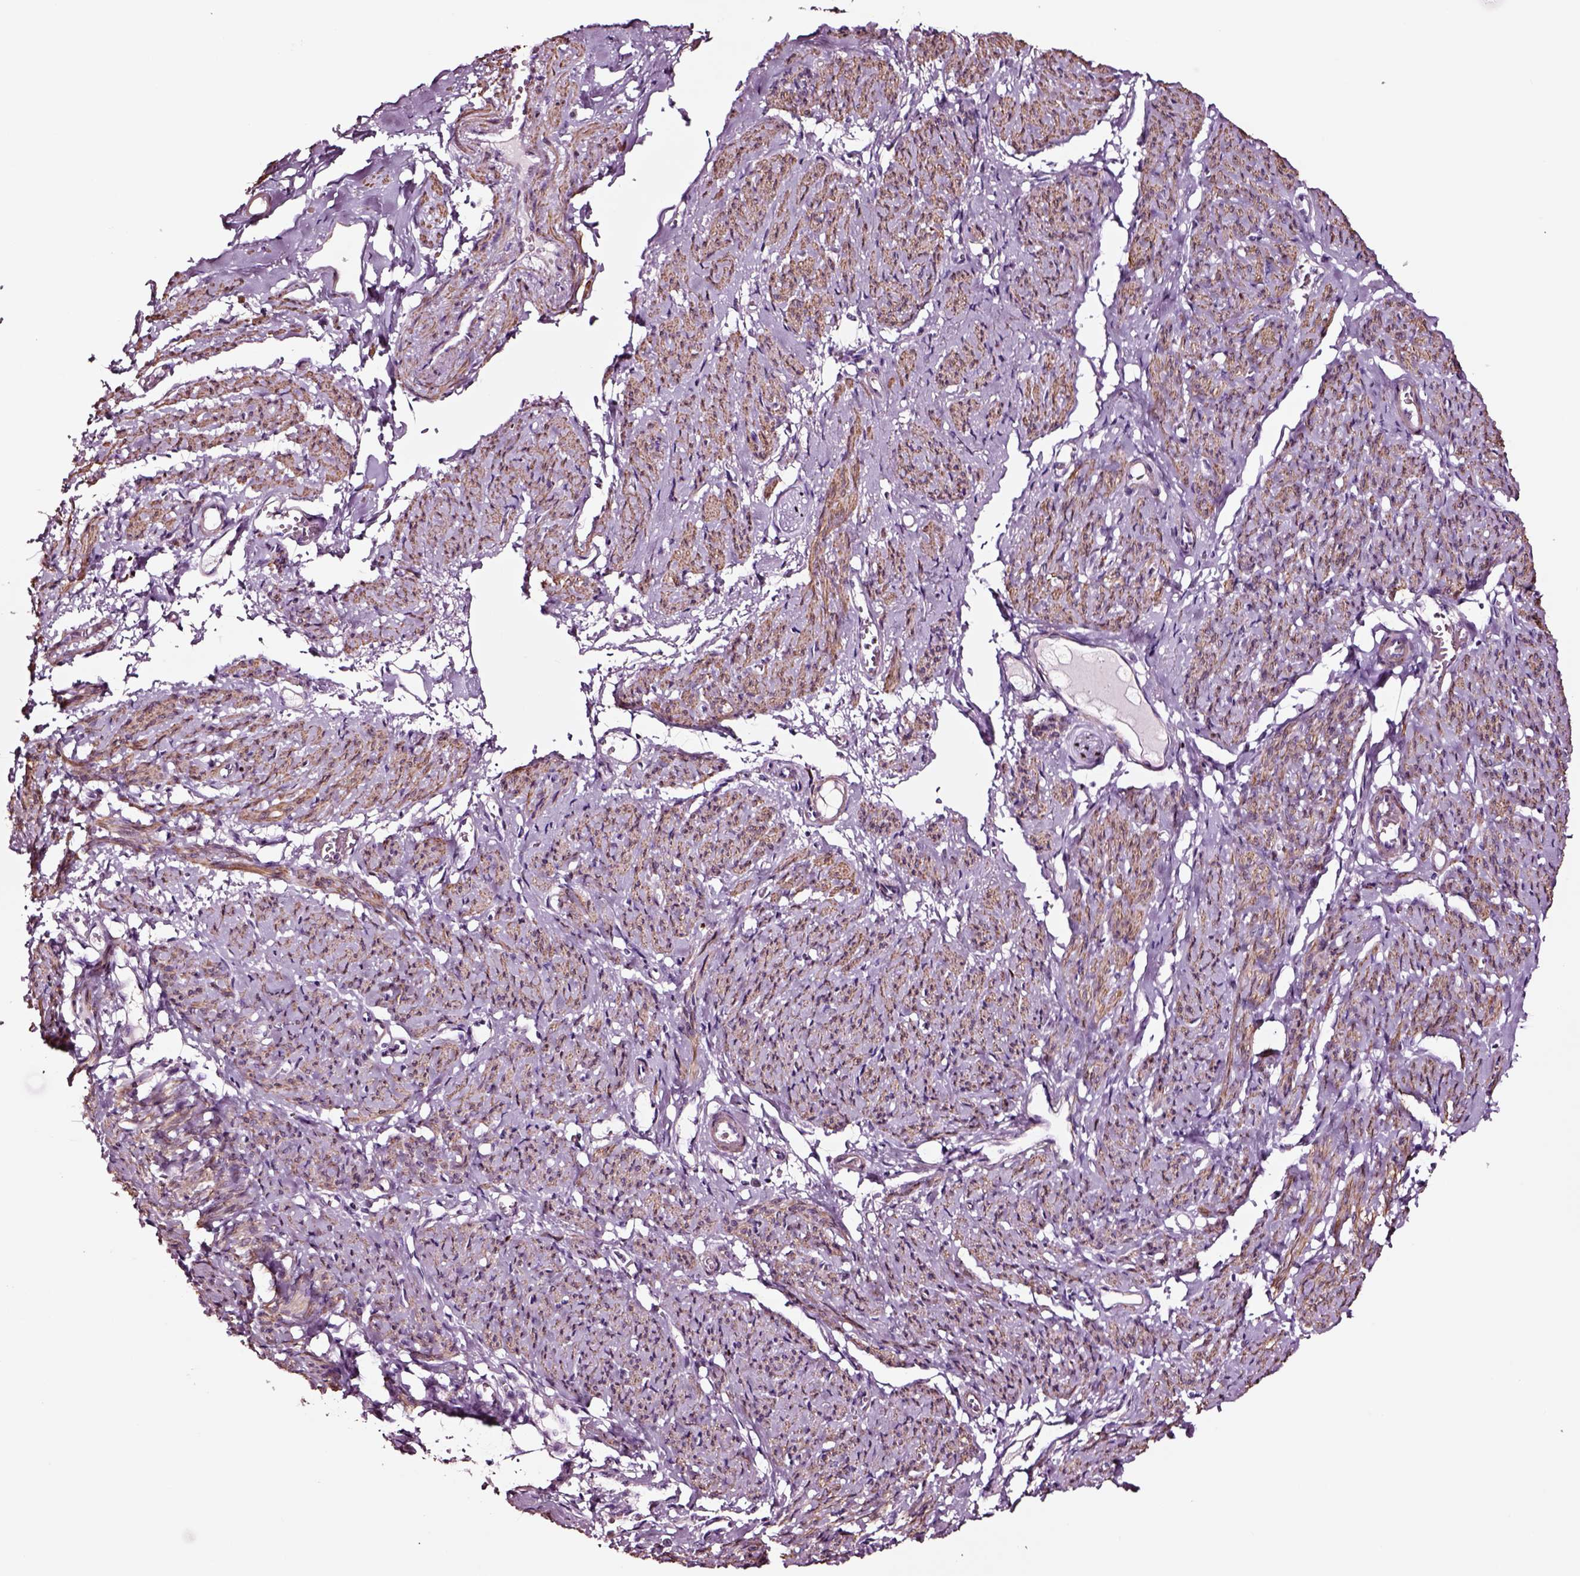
{"staining": {"intensity": "moderate", "quantity": ">75%", "location": "cytoplasmic/membranous"}, "tissue": "smooth muscle", "cell_type": "Smooth muscle cells", "image_type": "normal", "snomed": [{"axis": "morphology", "description": "Normal tissue, NOS"}, {"axis": "topography", "description": "Smooth muscle"}], "caption": "Approximately >75% of smooth muscle cells in normal smooth muscle exhibit moderate cytoplasmic/membranous protein positivity as visualized by brown immunohistochemical staining.", "gene": "SOX10", "patient": {"sex": "female", "age": 65}}